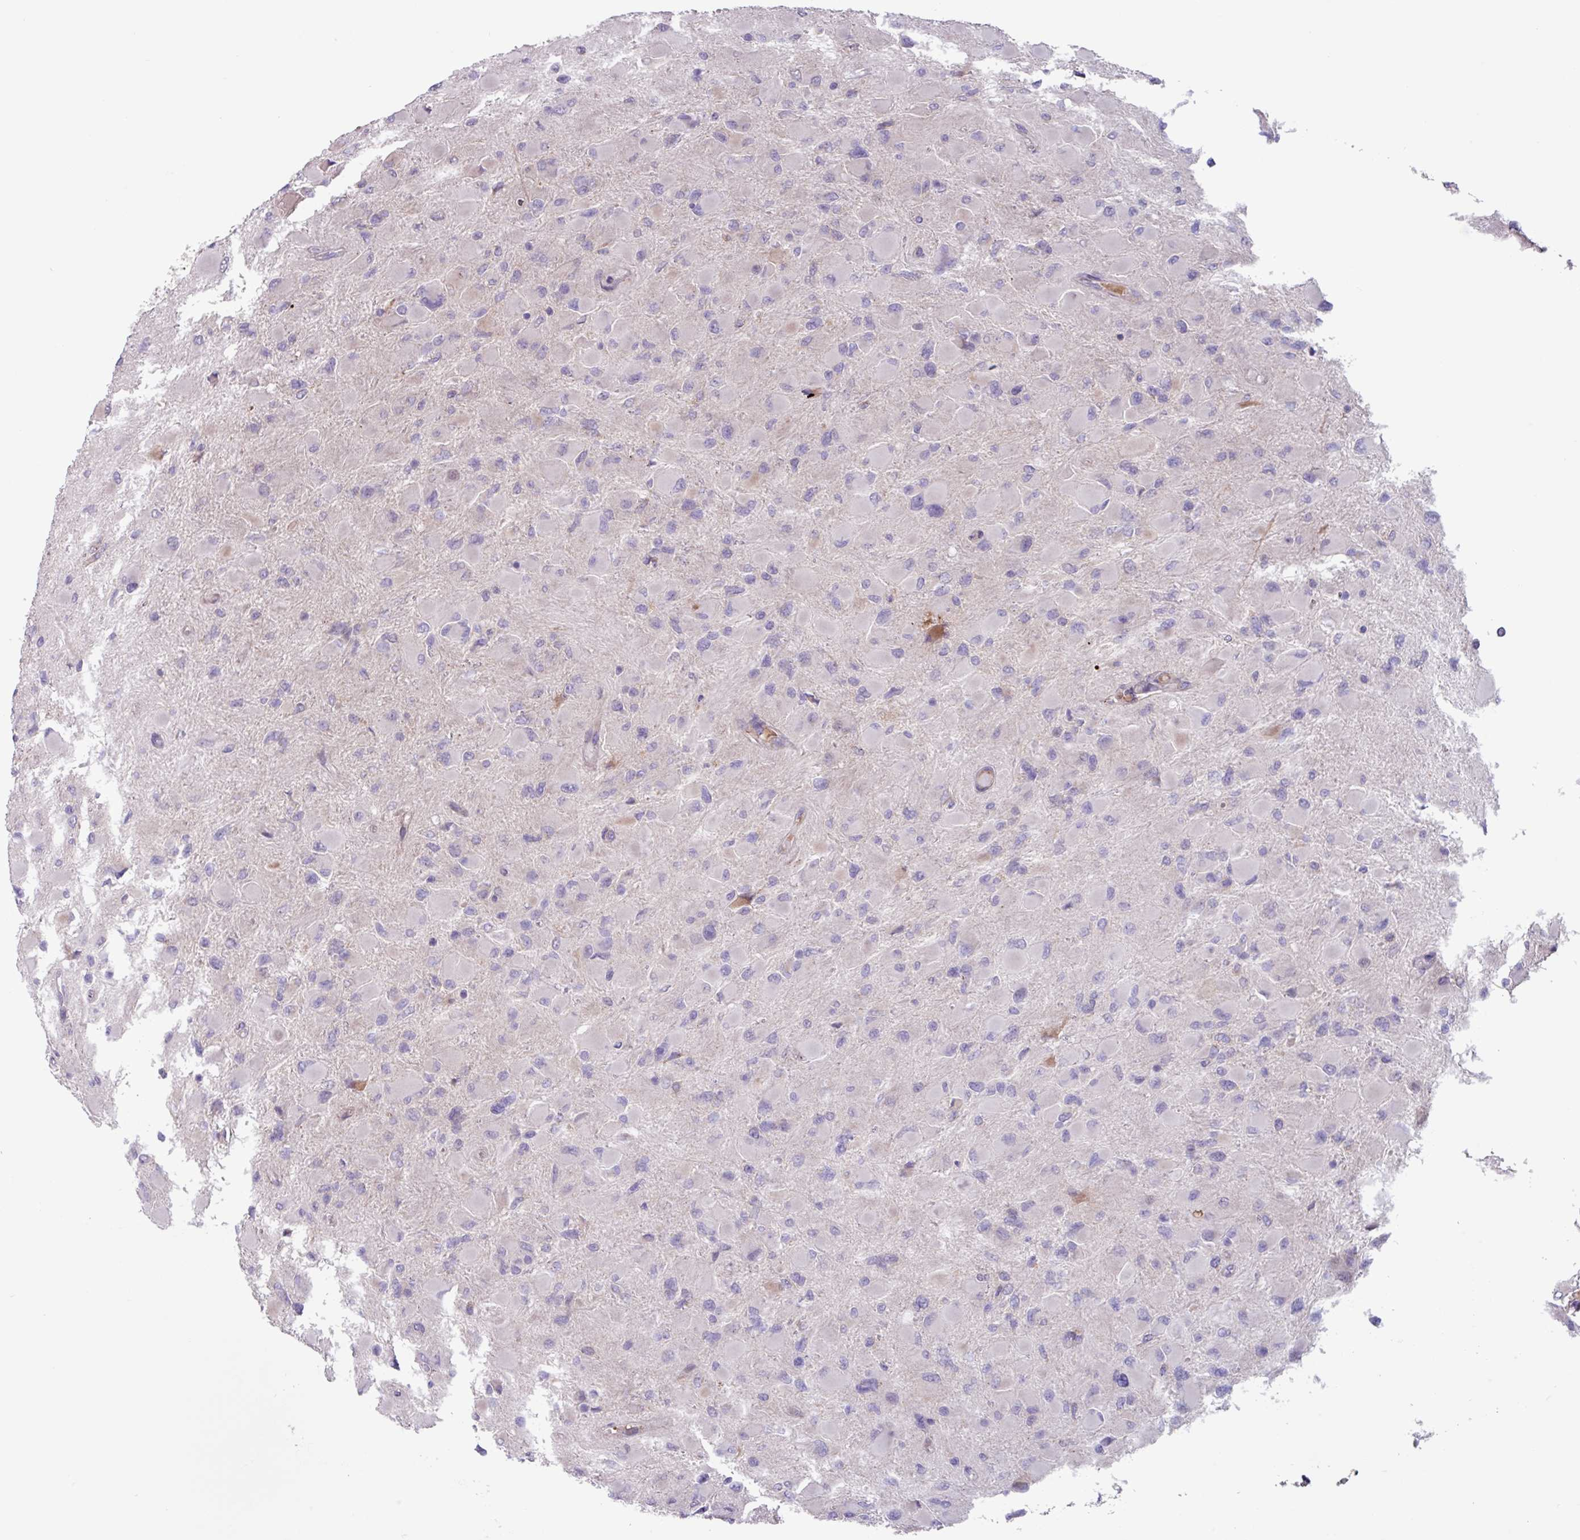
{"staining": {"intensity": "negative", "quantity": "none", "location": "none"}, "tissue": "glioma", "cell_type": "Tumor cells", "image_type": "cancer", "snomed": [{"axis": "morphology", "description": "Glioma, malignant, High grade"}, {"axis": "topography", "description": "Cerebral cortex"}], "caption": "Immunohistochemistry photomicrograph of neoplastic tissue: human malignant high-grade glioma stained with DAB exhibits no significant protein expression in tumor cells. (DAB (3,3'-diaminobenzidine) immunohistochemistry, high magnification).", "gene": "IQCJ", "patient": {"sex": "female", "age": 36}}